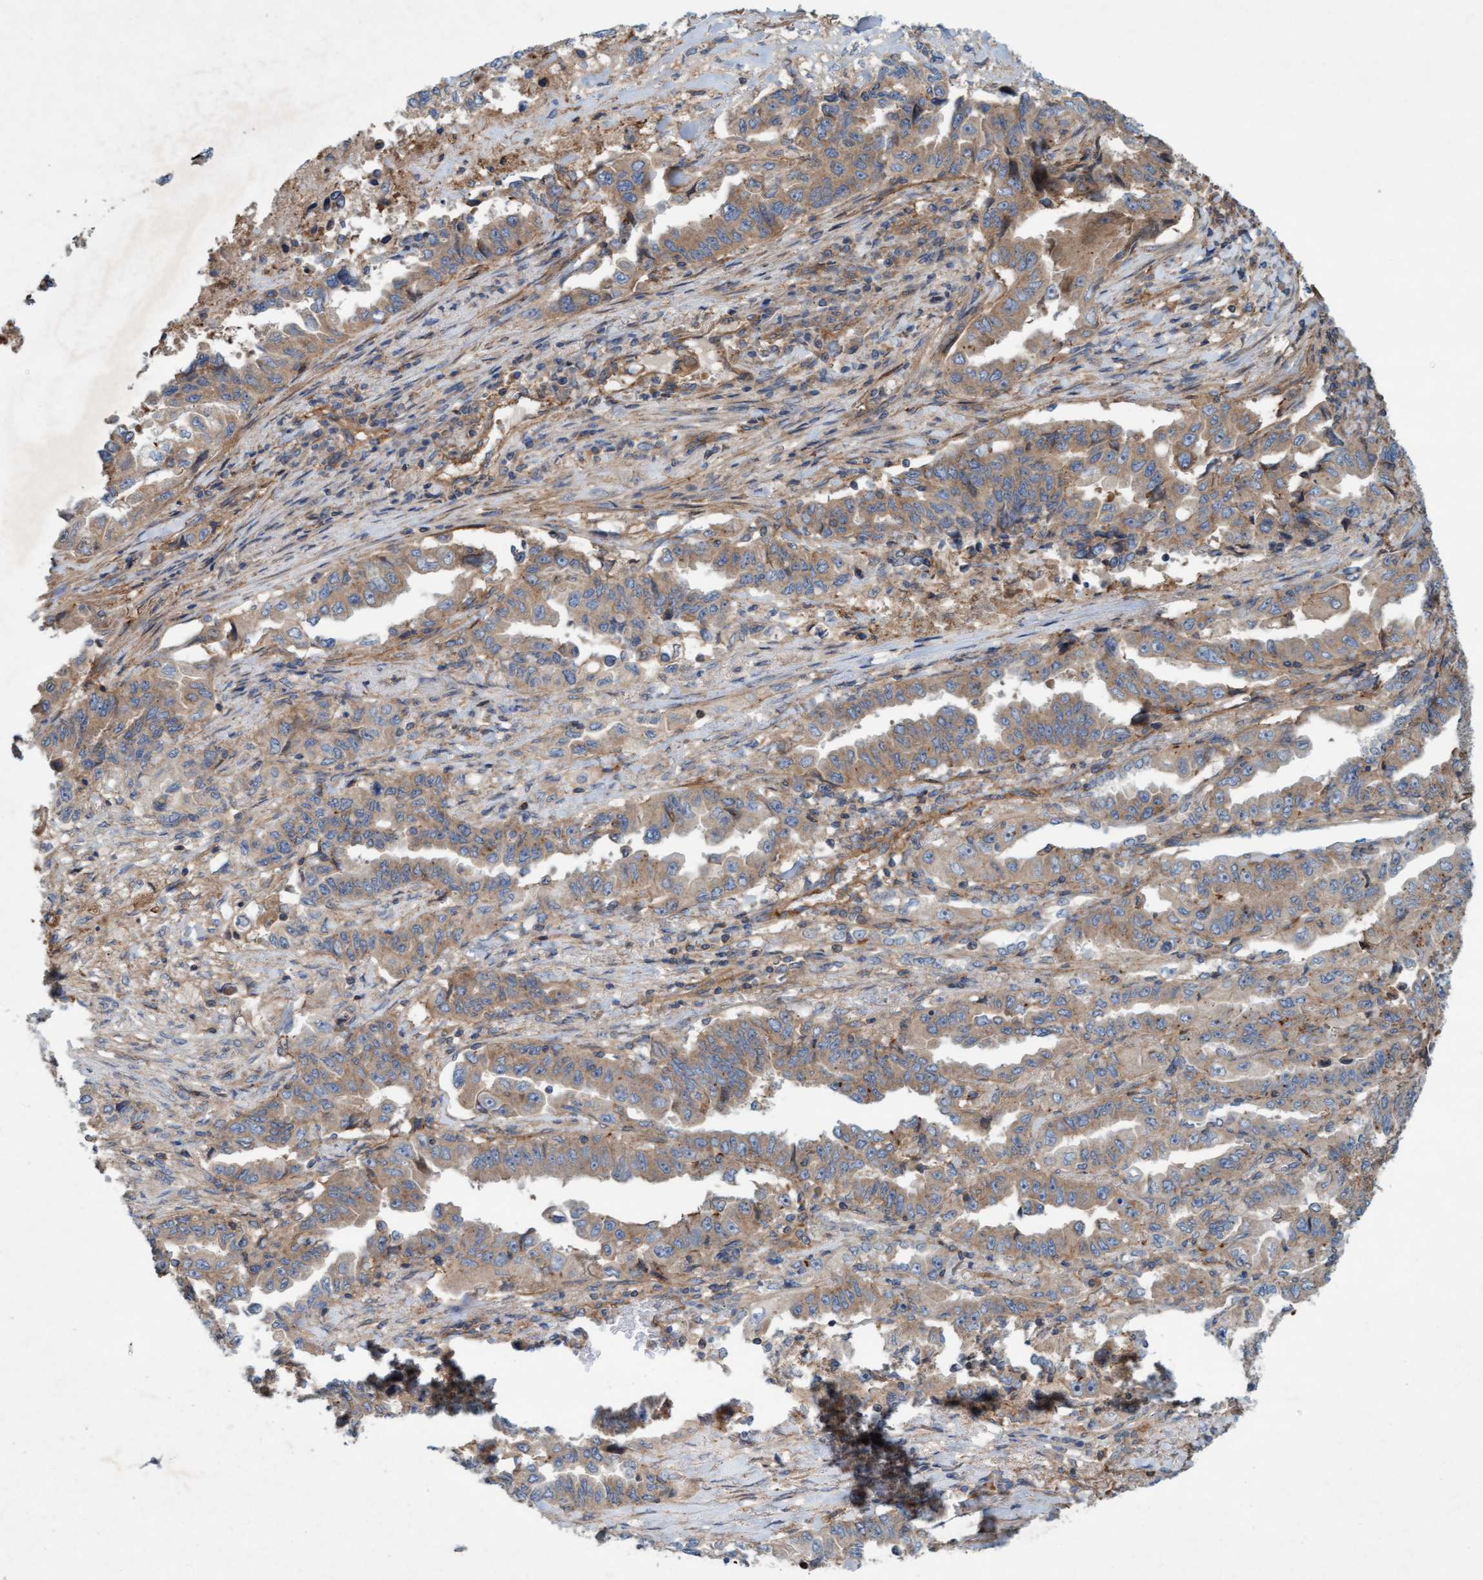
{"staining": {"intensity": "weak", "quantity": ">75%", "location": "cytoplasmic/membranous"}, "tissue": "lung cancer", "cell_type": "Tumor cells", "image_type": "cancer", "snomed": [{"axis": "morphology", "description": "Adenocarcinoma, NOS"}, {"axis": "topography", "description": "Lung"}], "caption": "About >75% of tumor cells in adenocarcinoma (lung) show weak cytoplasmic/membranous protein staining as visualized by brown immunohistochemical staining.", "gene": "ERAL1", "patient": {"sex": "female", "age": 51}}